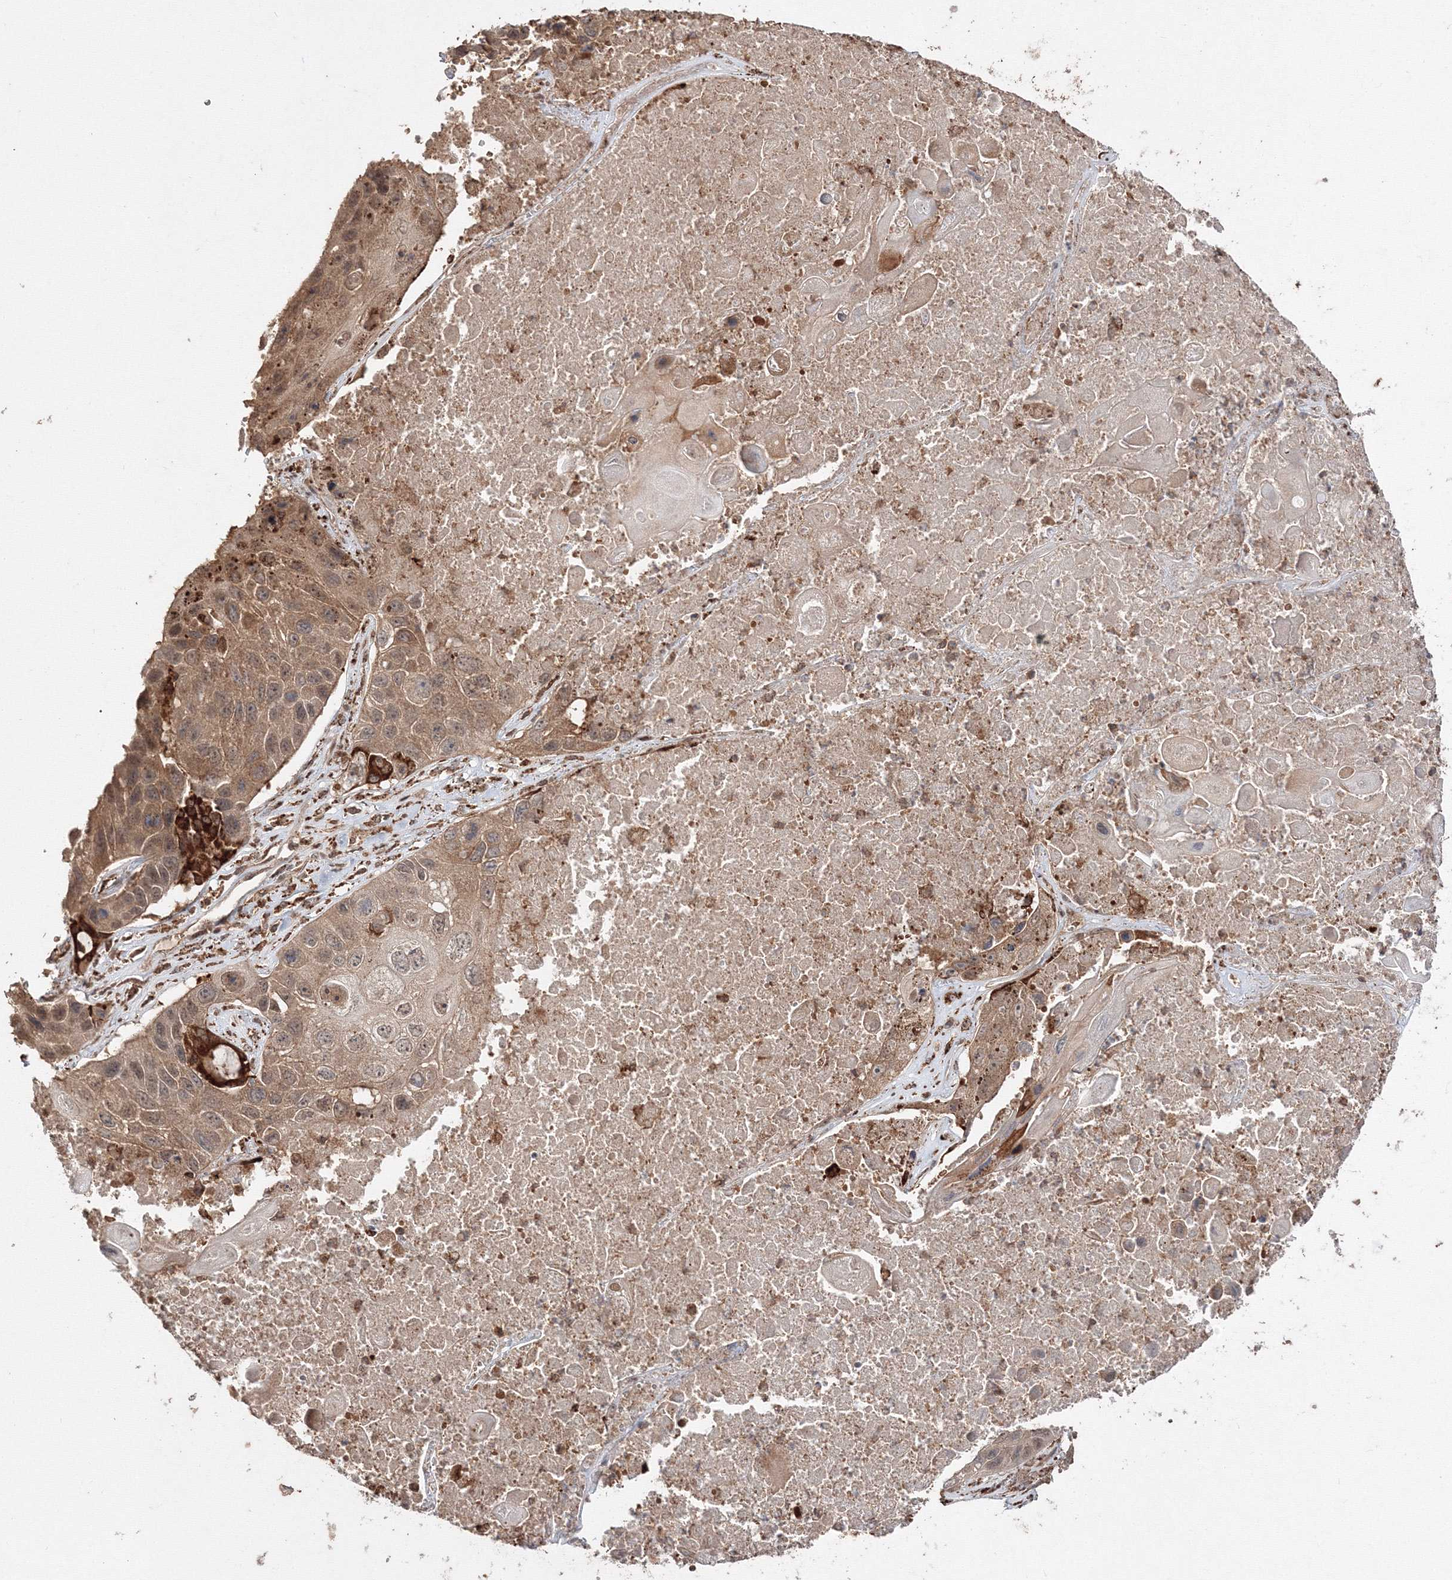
{"staining": {"intensity": "weak", "quantity": ">75%", "location": "cytoplasmic/membranous"}, "tissue": "lung cancer", "cell_type": "Tumor cells", "image_type": "cancer", "snomed": [{"axis": "morphology", "description": "Squamous cell carcinoma, NOS"}, {"axis": "topography", "description": "Lung"}], "caption": "DAB immunohistochemical staining of lung cancer shows weak cytoplasmic/membranous protein expression in about >75% of tumor cells.", "gene": "DDO", "patient": {"sex": "male", "age": 61}}